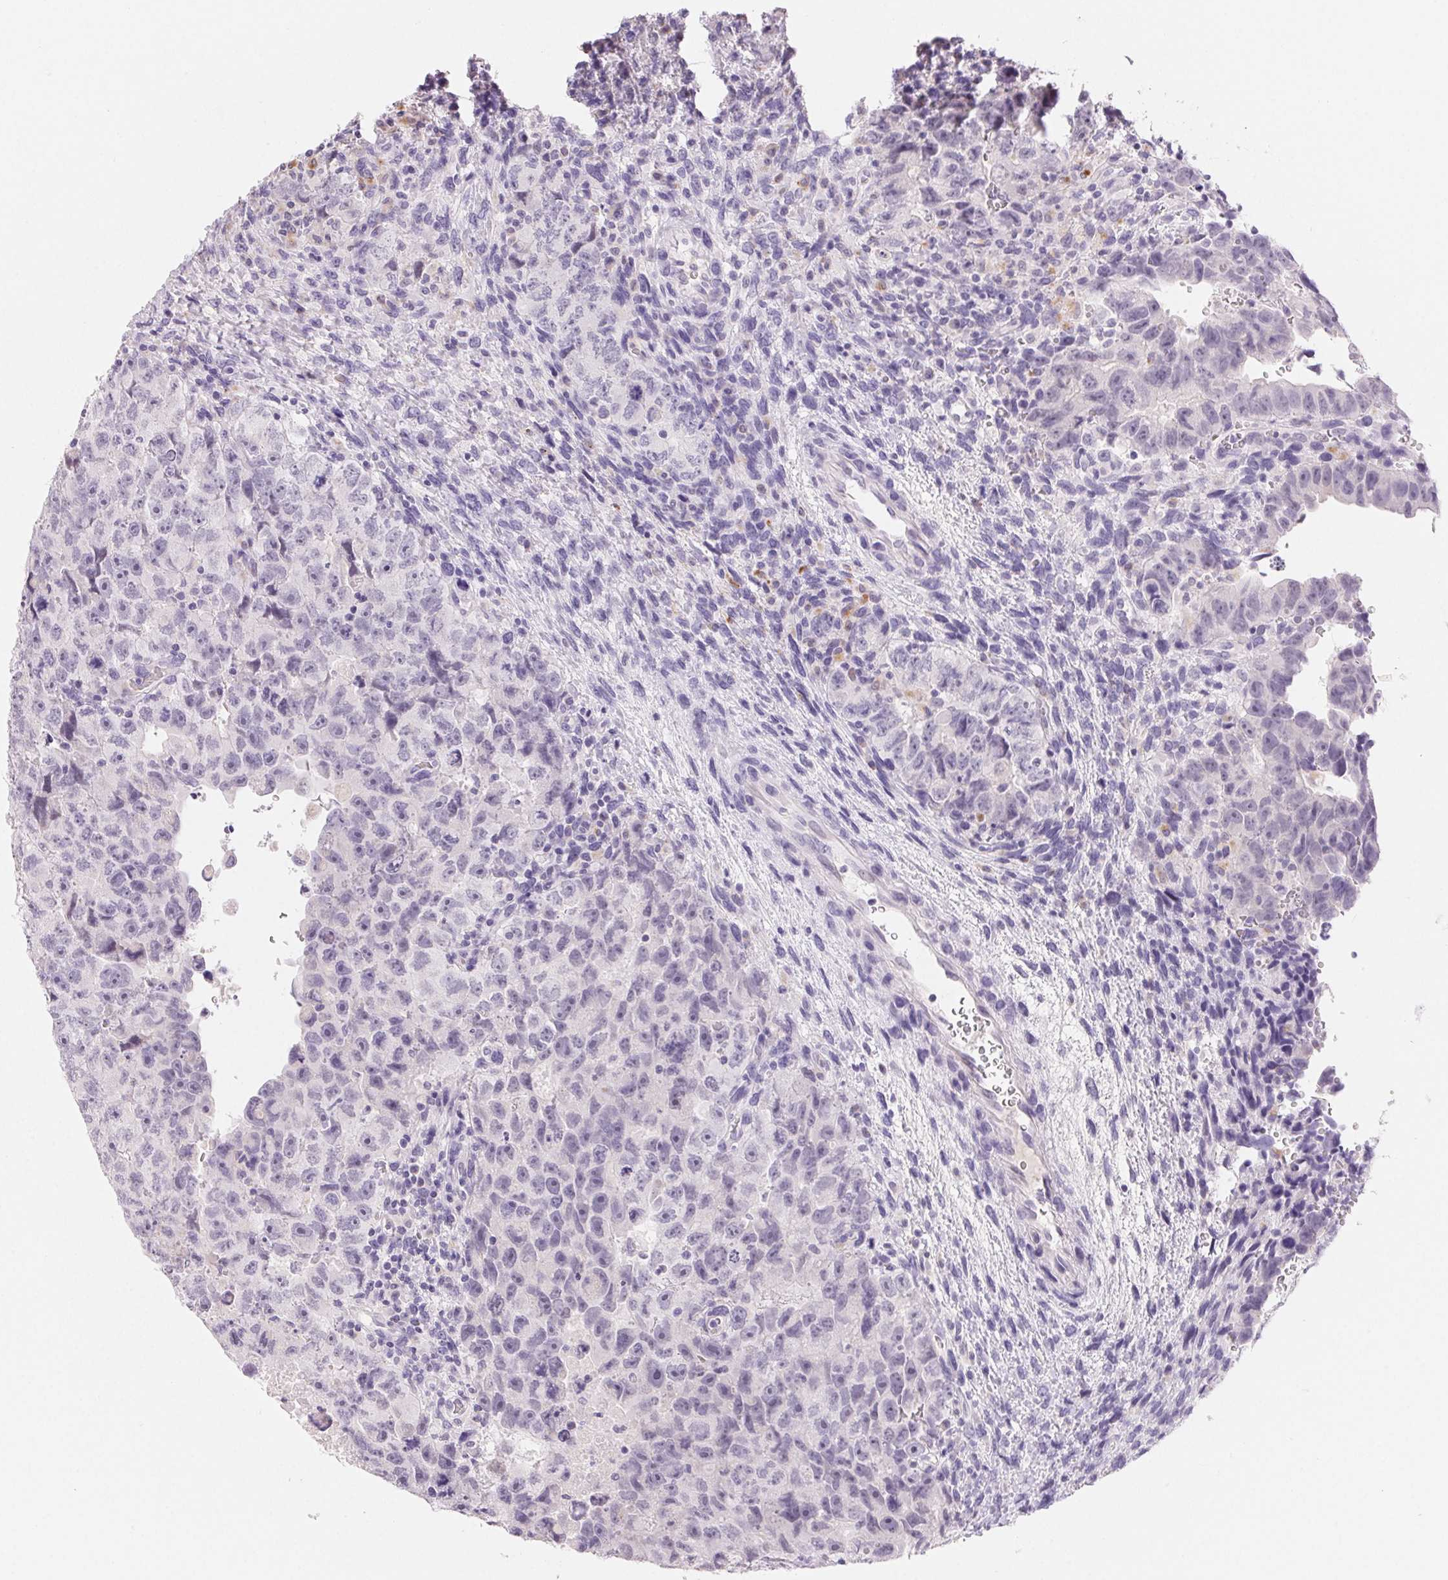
{"staining": {"intensity": "negative", "quantity": "none", "location": "none"}, "tissue": "testis cancer", "cell_type": "Tumor cells", "image_type": "cancer", "snomed": [{"axis": "morphology", "description": "Carcinoma, Embryonal, NOS"}, {"axis": "topography", "description": "Testis"}], "caption": "A photomicrograph of human testis cancer is negative for staining in tumor cells. The staining is performed using DAB (3,3'-diaminobenzidine) brown chromogen with nuclei counter-stained in using hematoxylin.", "gene": "BPIFB2", "patient": {"sex": "male", "age": 24}}